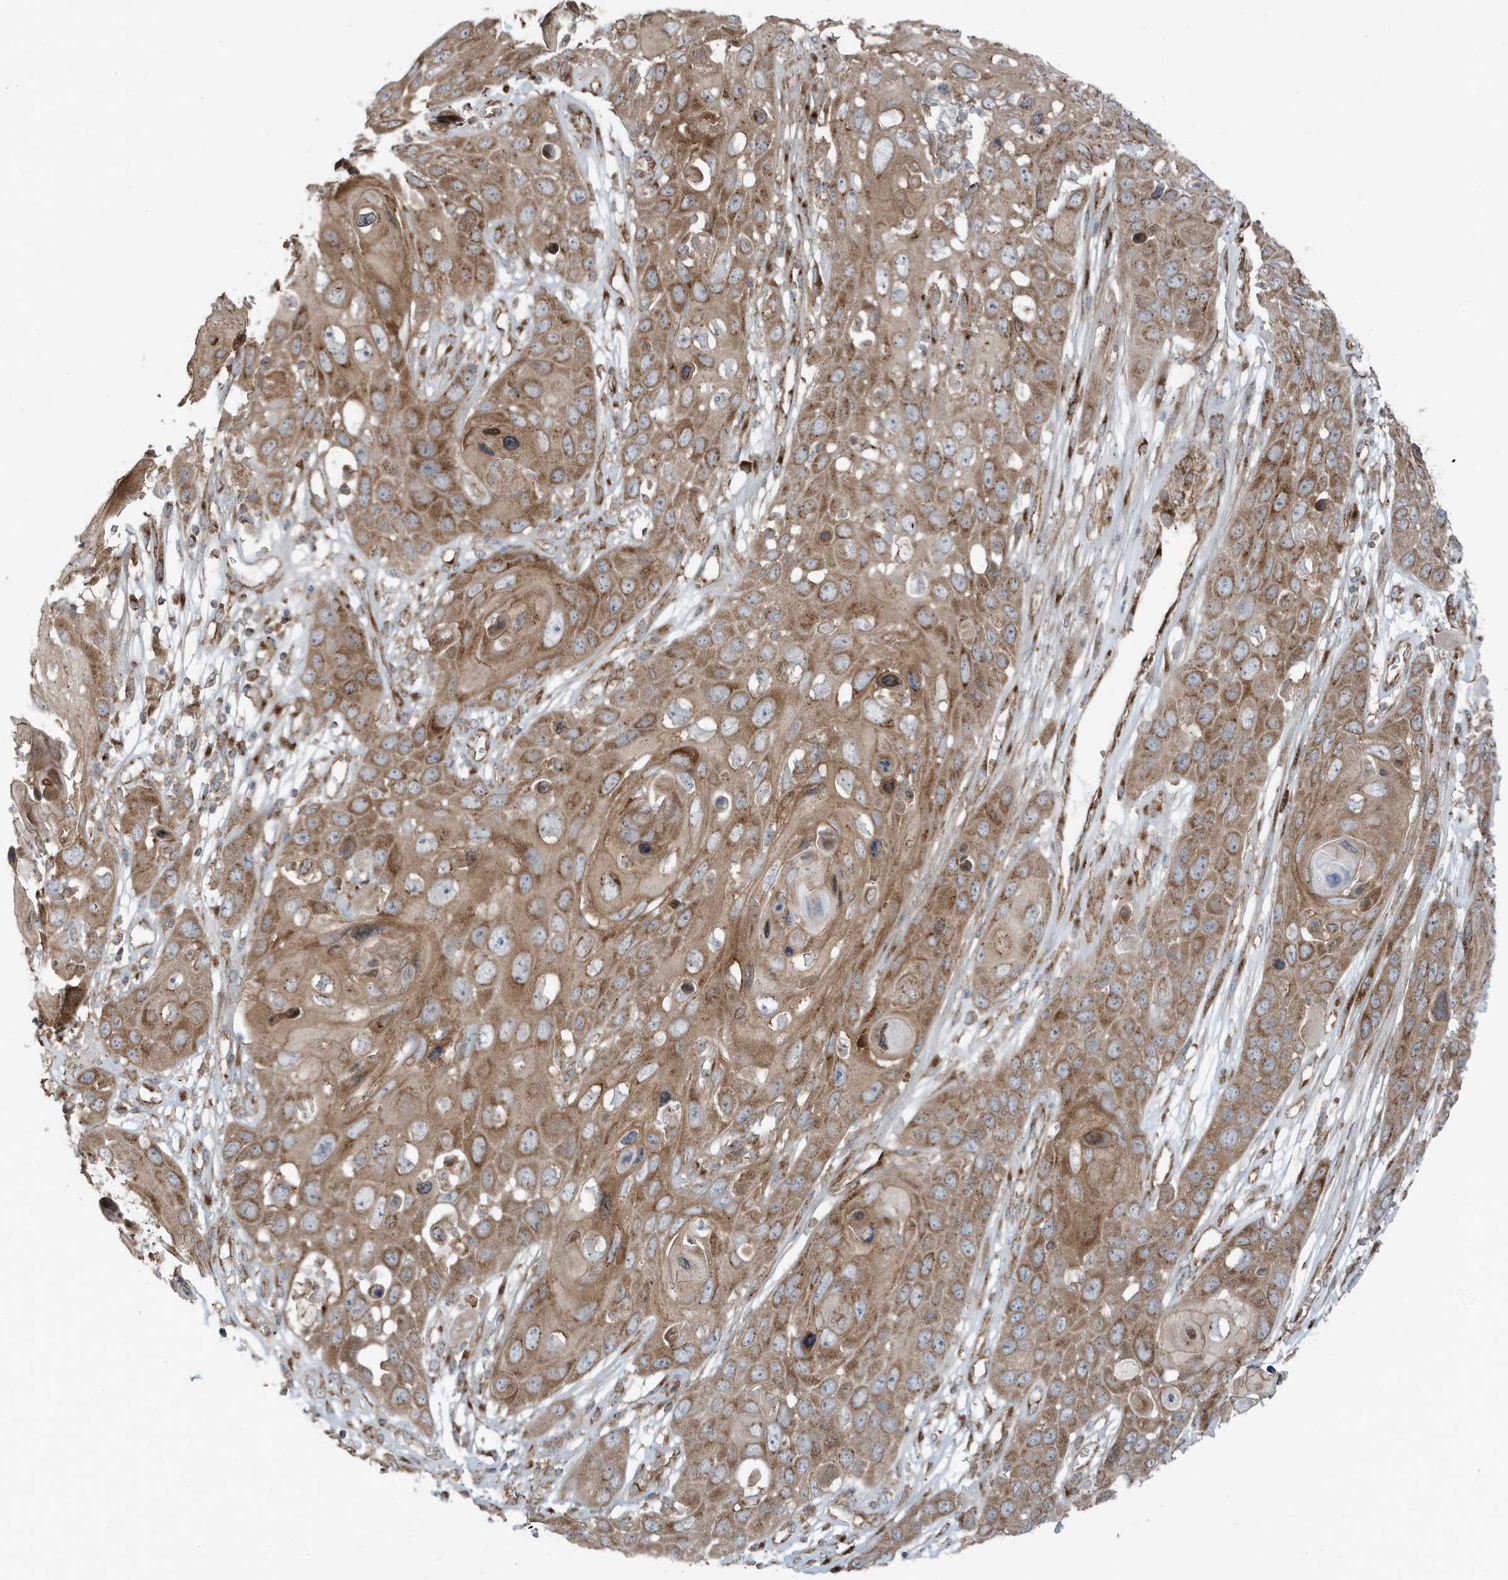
{"staining": {"intensity": "moderate", "quantity": ">75%", "location": "cytoplasmic/membranous"}, "tissue": "skin cancer", "cell_type": "Tumor cells", "image_type": "cancer", "snomed": [{"axis": "morphology", "description": "Squamous cell carcinoma, NOS"}, {"axis": "topography", "description": "Skin"}], "caption": "IHC histopathology image of skin squamous cell carcinoma stained for a protein (brown), which exhibits medium levels of moderate cytoplasmic/membranous positivity in approximately >75% of tumor cells.", "gene": "GOLGA4", "patient": {"sex": "male", "age": 55}}